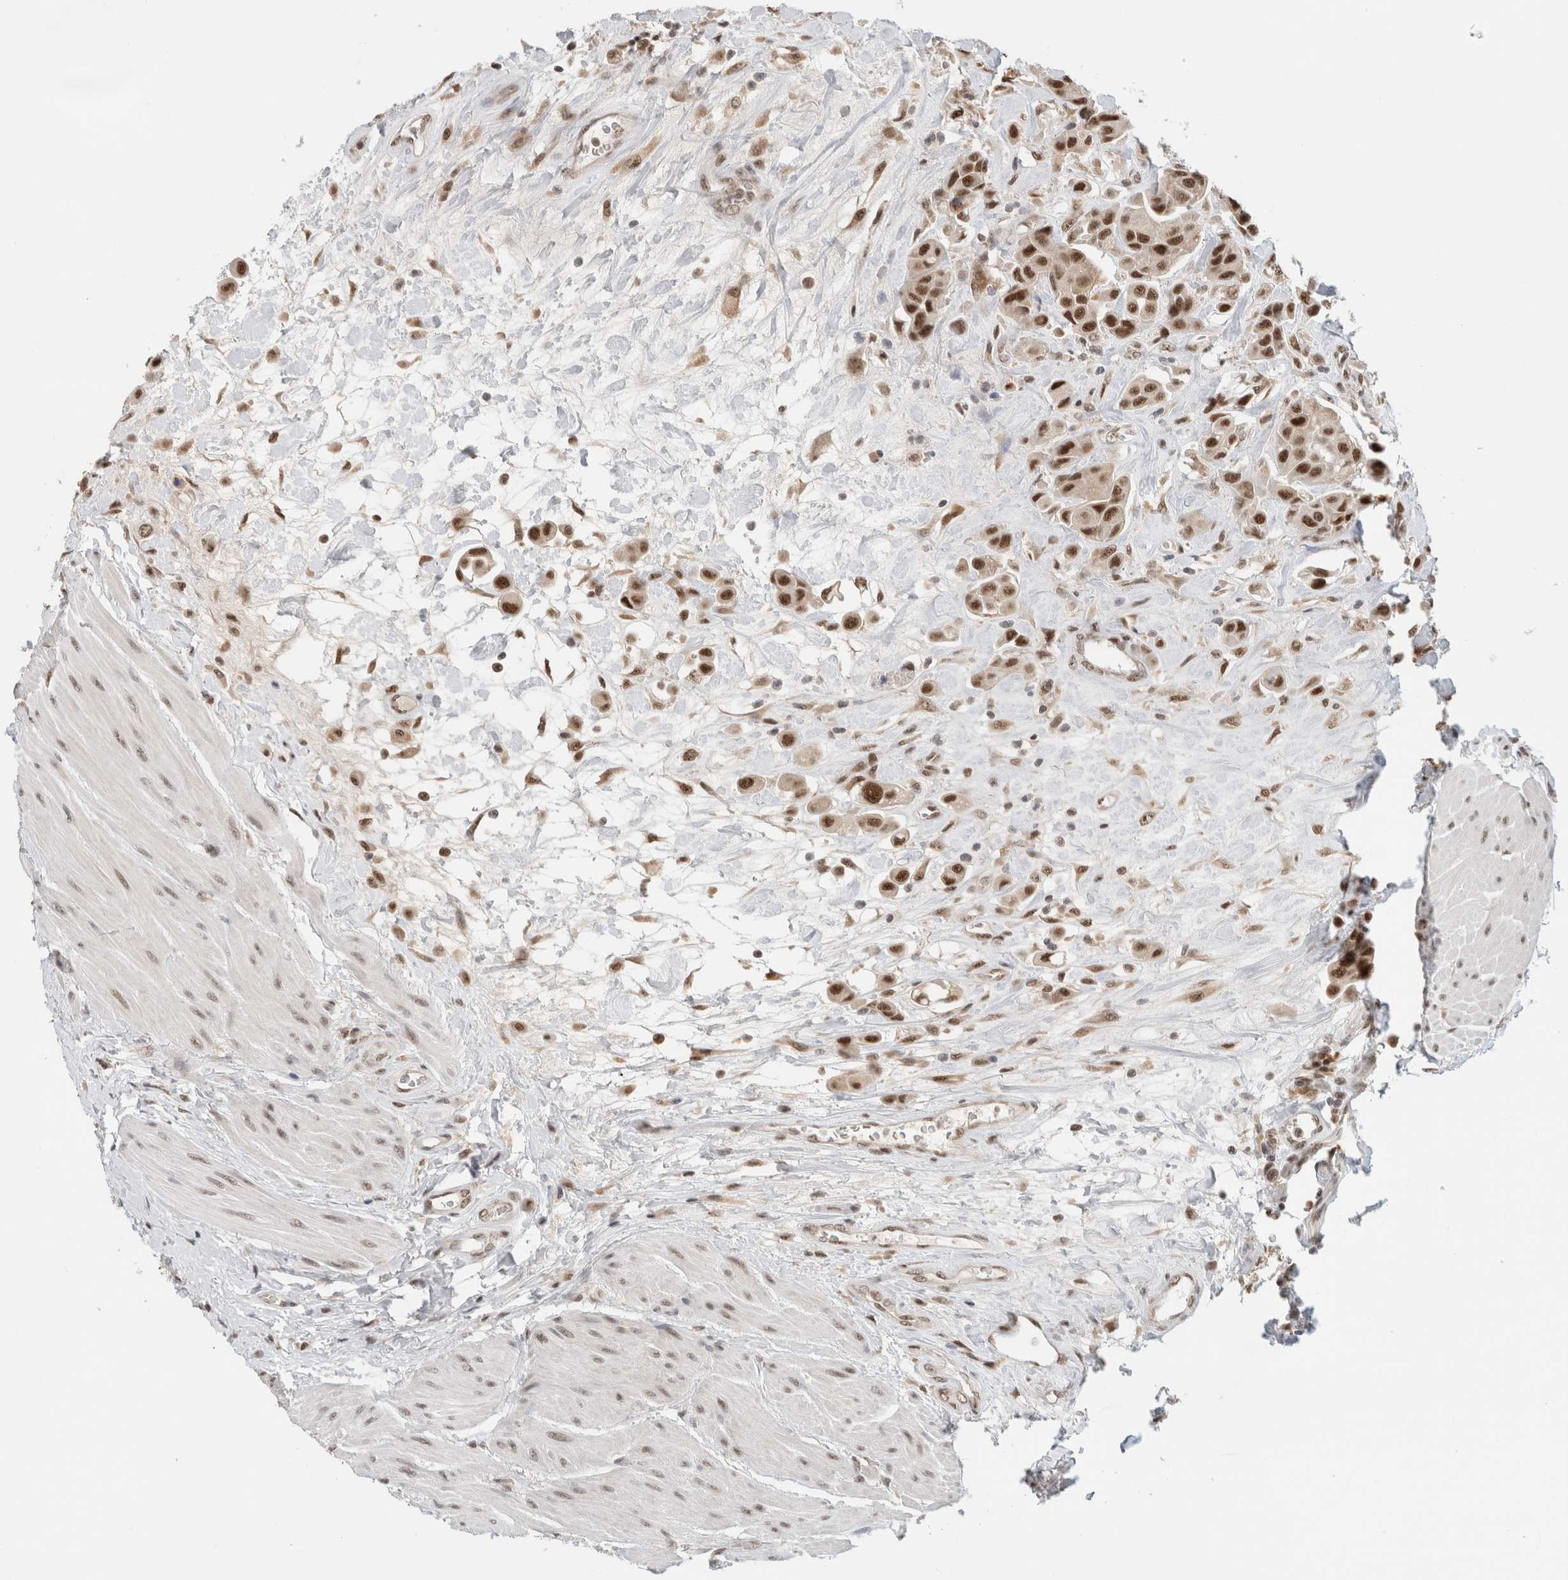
{"staining": {"intensity": "strong", "quantity": ">75%", "location": "nuclear"}, "tissue": "urothelial cancer", "cell_type": "Tumor cells", "image_type": "cancer", "snomed": [{"axis": "morphology", "description": "Urothelial carcinoma, High grade"}, {"axis": "topography", "description": "Urinary bladder"}], "caption": "Tumor cells show high levels of strong nuclear positivity in about >75% of cells in human urothelial carcinoma (high-grade).", "gene": "NCAPG2", "patient": {"sex": "male", "age": 50}}